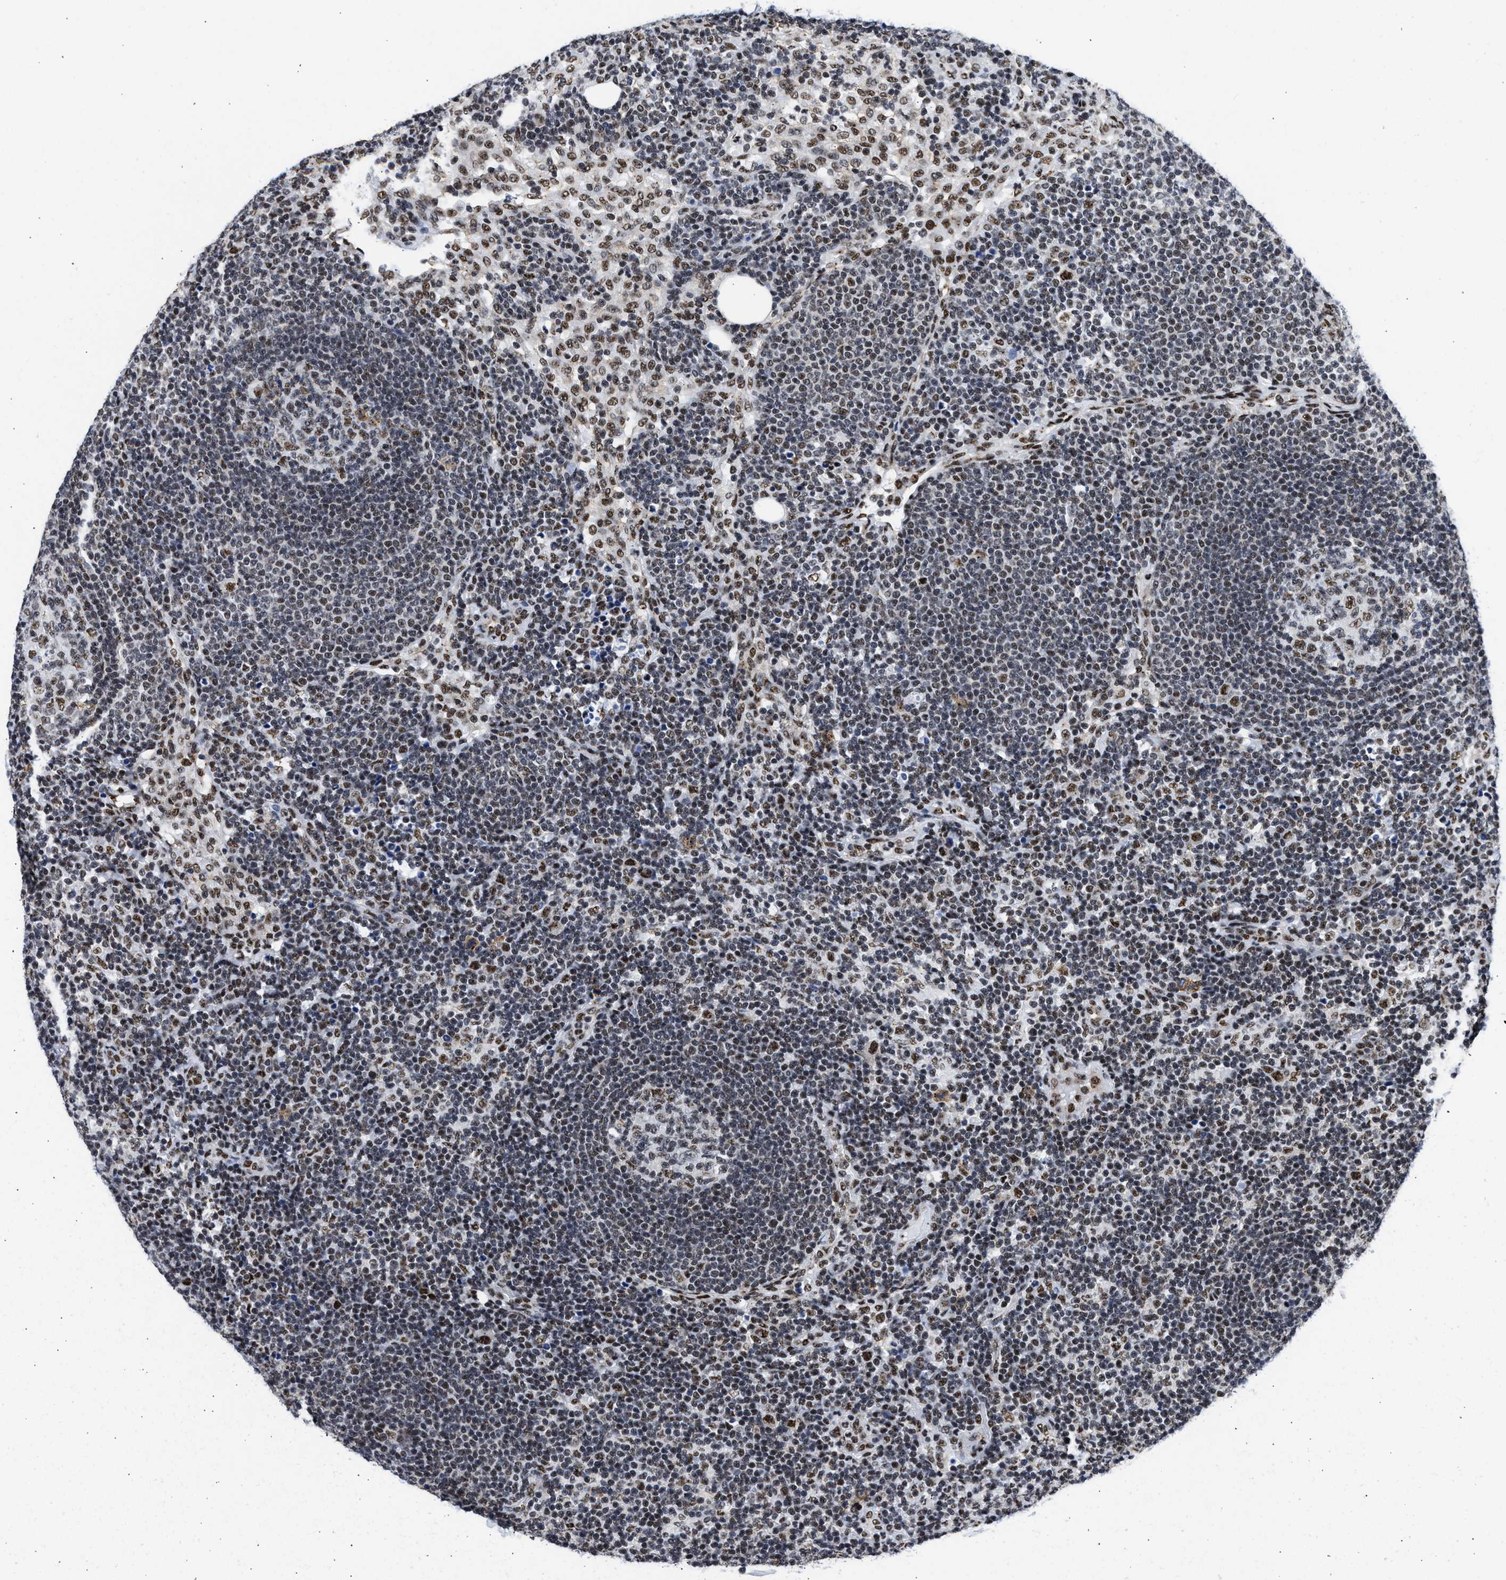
{"staining": {"intensity": "moderate", "quantity": ">75%", "location": "nuclear"}, "tissue": "lymph node", "cell_type": "Germinal center cells", "image_type": "normal", "snomed": [{"axis": "morphology", "description": "Normal tissue, NOS"}, {"axis": "morphology", "description": "Carcinoid, malignant, NOS"}, {"axis": "topography", "description": "Lymph node"}], "caption": "A high-resolution photomicrograph shows immunohistochemistry (IHC) staining of unremarkable lymph node, which demonstrates moderate nuclear expression in approximately >75% of germinal center cells.", "gene": "RBM8A", "patient": {"sex": "male", "age": 47}}